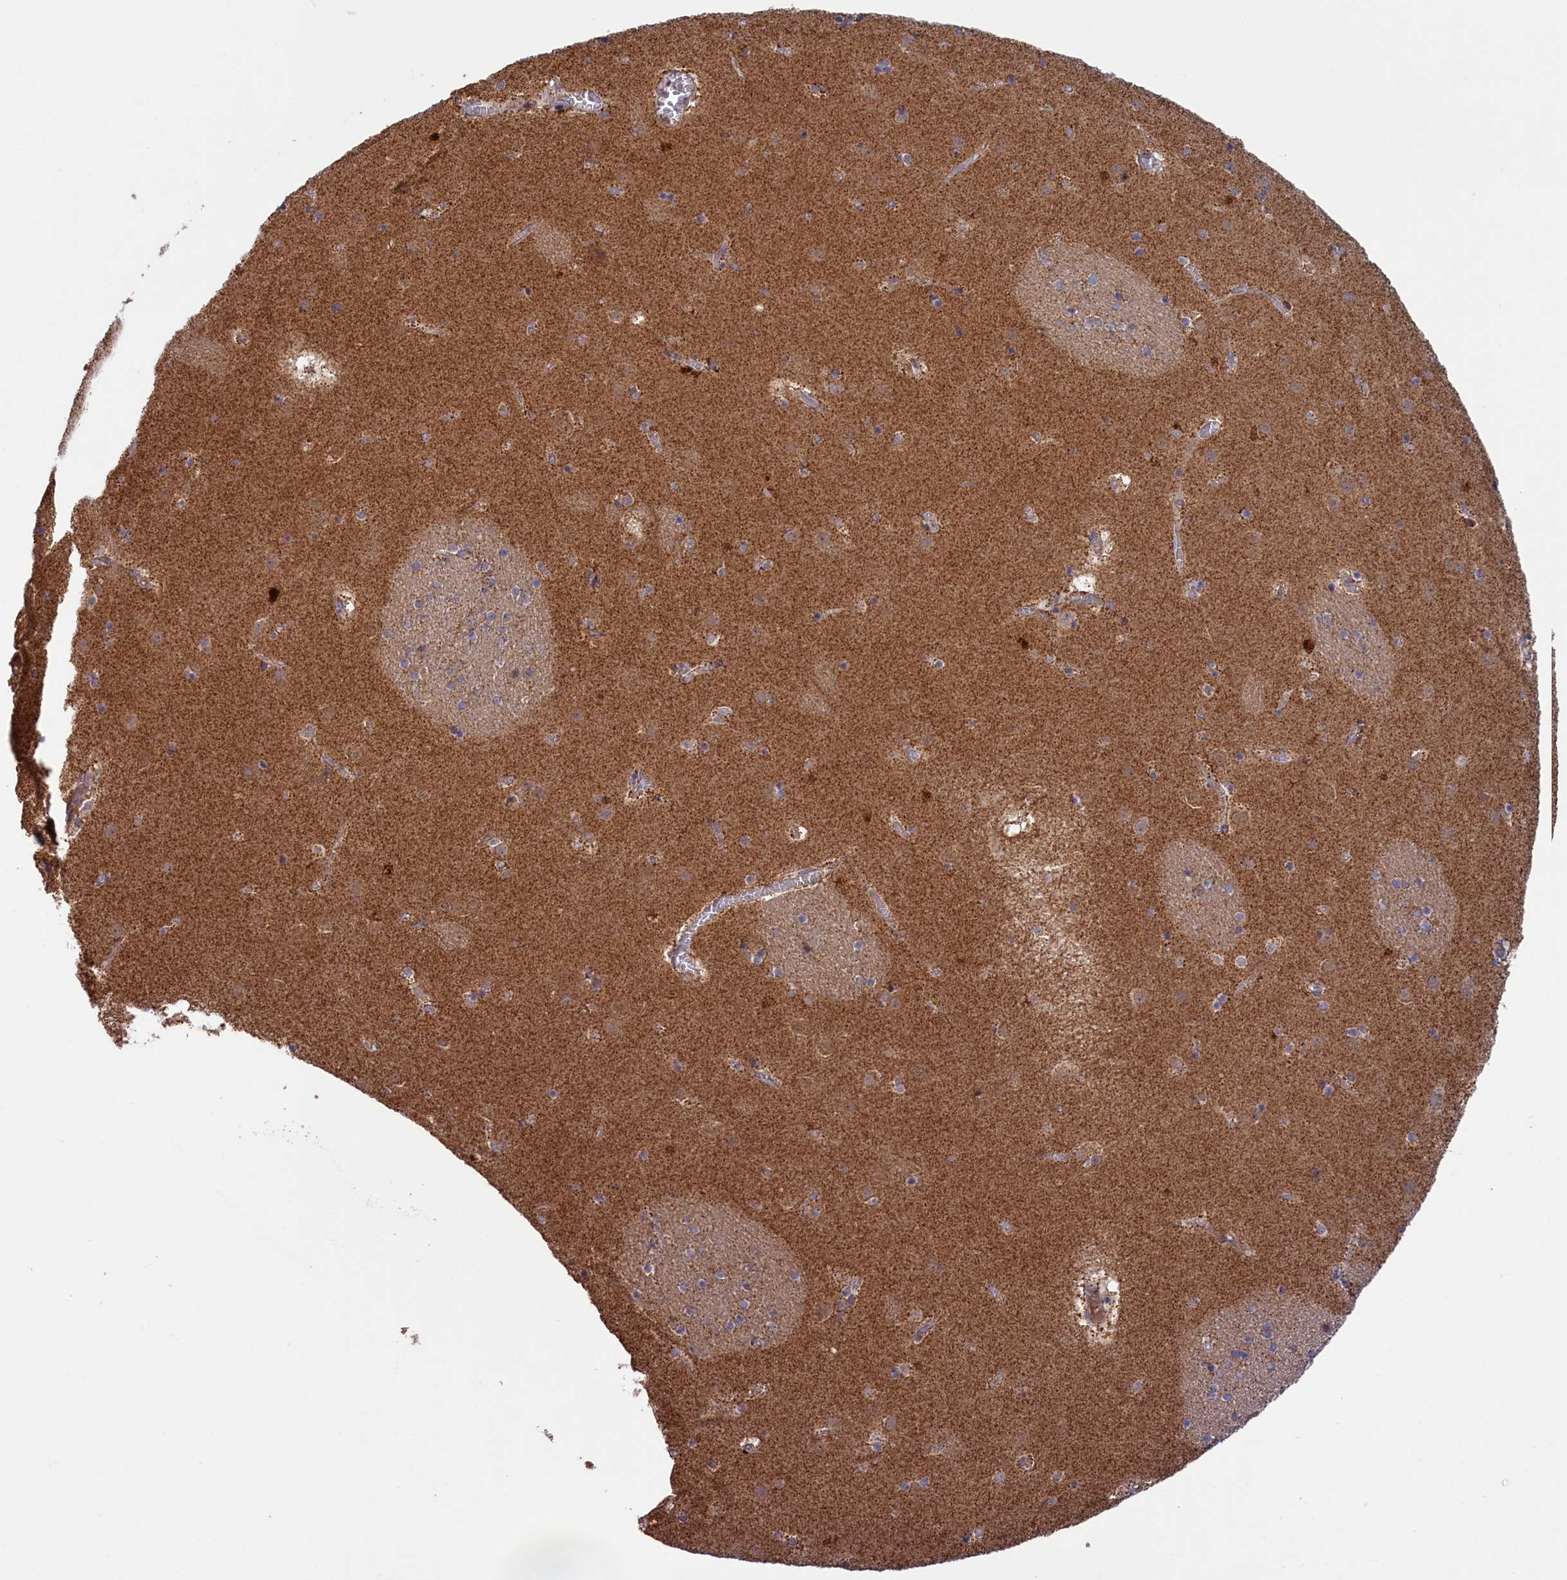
{"staining": {"intensity": "weak", "quantity": "<25%", "location": "cytoplasmic/membranous"}, "tissue": "caudate", "cell_type": "Glial cells", "image_type": "normal", "snomed": [{"axis": "morphology", "description": "Normal tissue, NOS"}, {"axis": "topography", "description": "Lateral ventricle wall"}], "caption": "Glial cells are negative for brown protein staining in normal caudate. (DAB (3,3'-diaminobenzidine) IHC, high magnification).", "gene": "DUS3L", "patient": {"sex": "male", "age": 70}}